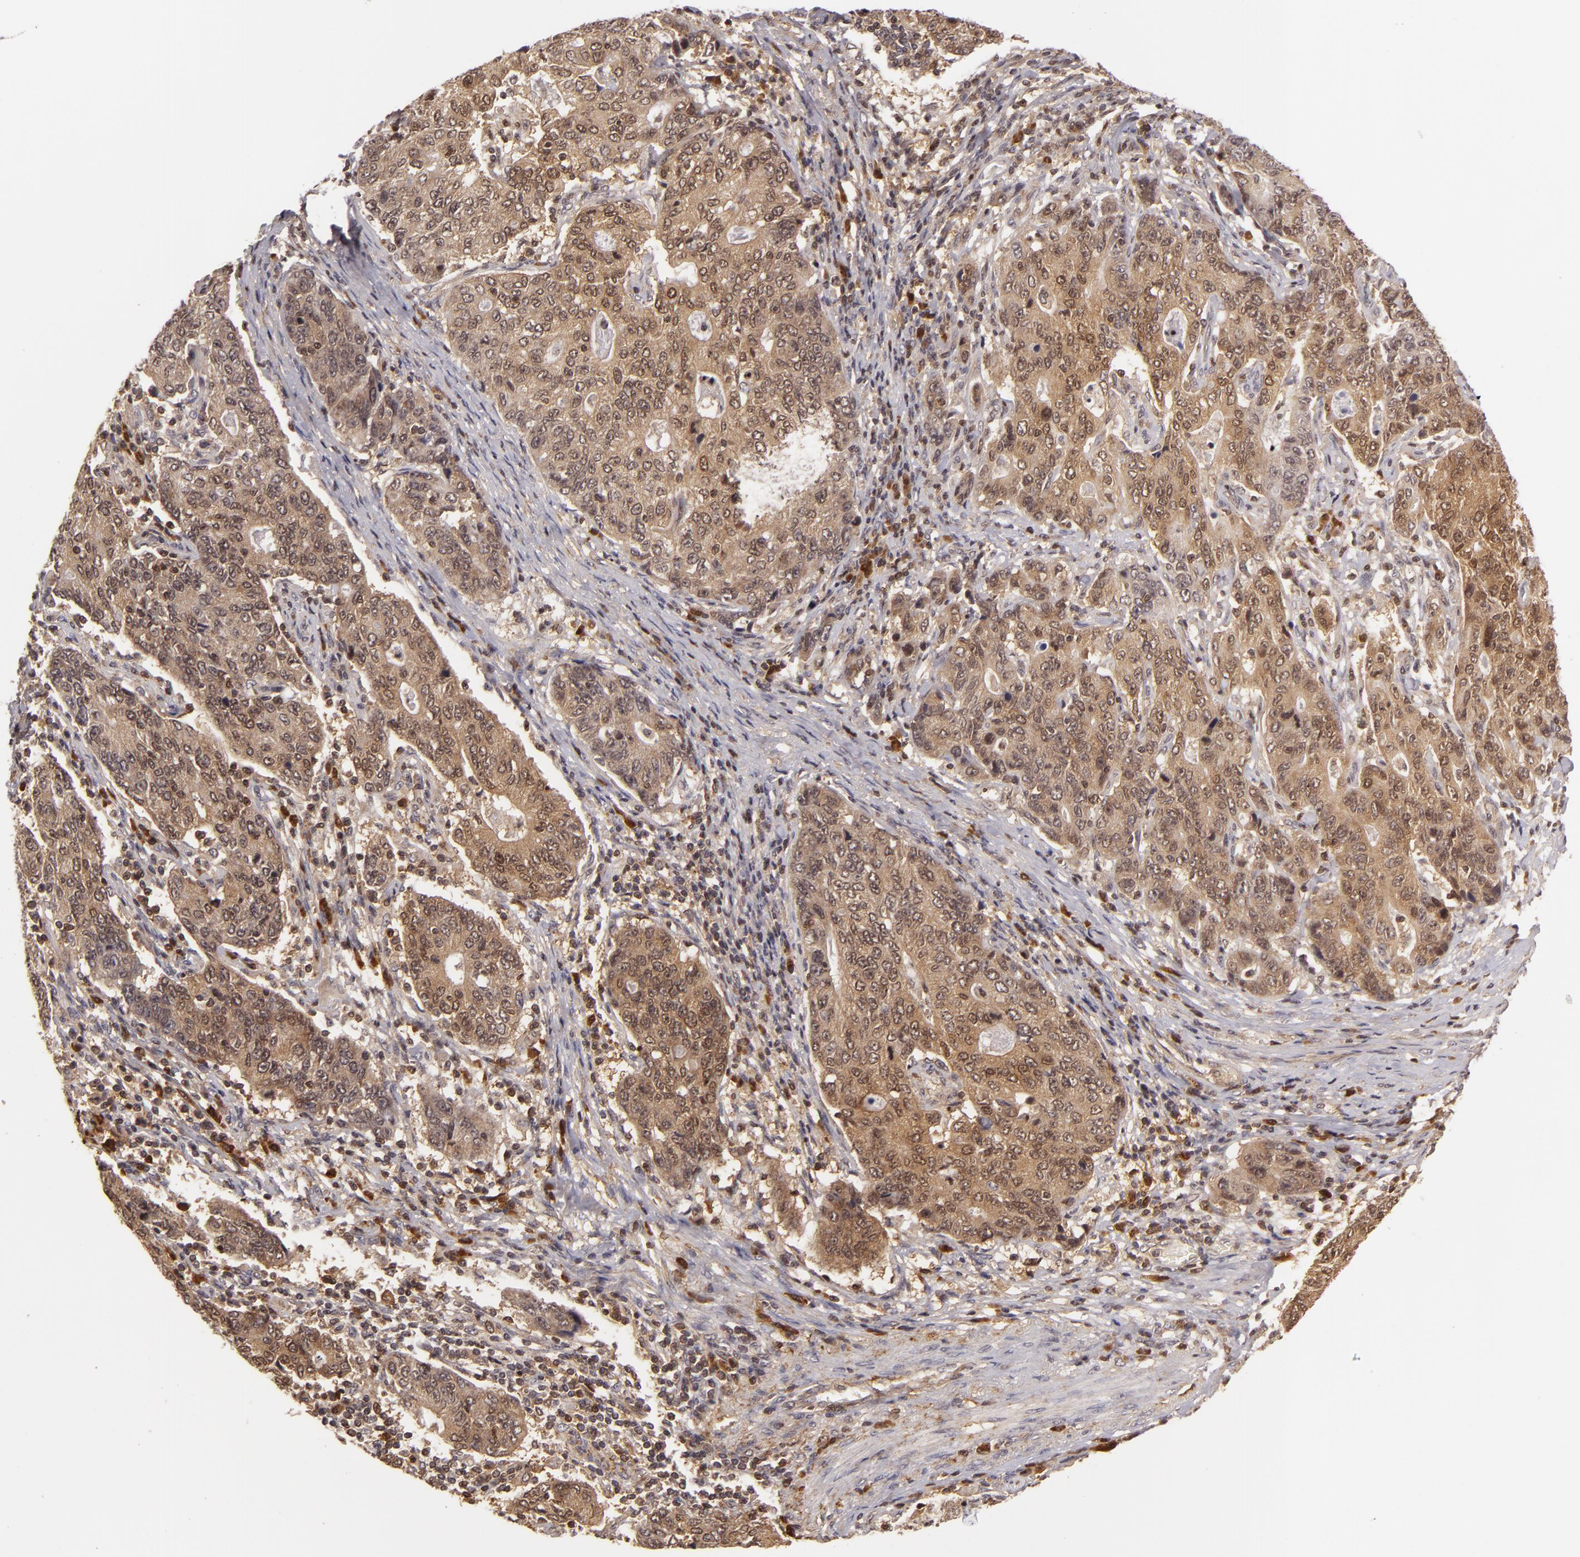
{"staining": {"intensity": "moderate", "quantity": ">75%", "location": "cytoplasmic/membranous"}, "tissue": "stomach cancer", "cell_type": "Tumor cells", "image_type": "cancer", "snomed": [{"axis": "morphology", "description": "Adenocarcinoma, NOS"}, {"axis": "topography", "description": "Esophagus"}, {"axis": "topography", "description": "Stomach"}], "caption": "High-magnification brightfield microscopy of adenocarcinoma (stomach) stained with DAB (brown) and counterstained with hematoxylin (blue). tumor cells exhibit moderate cytoplasmic/membranous staining is seen in approximately>75% of cells.", "gene": "ZBTB33", "patient": {"sex": "male", "age": 74}}